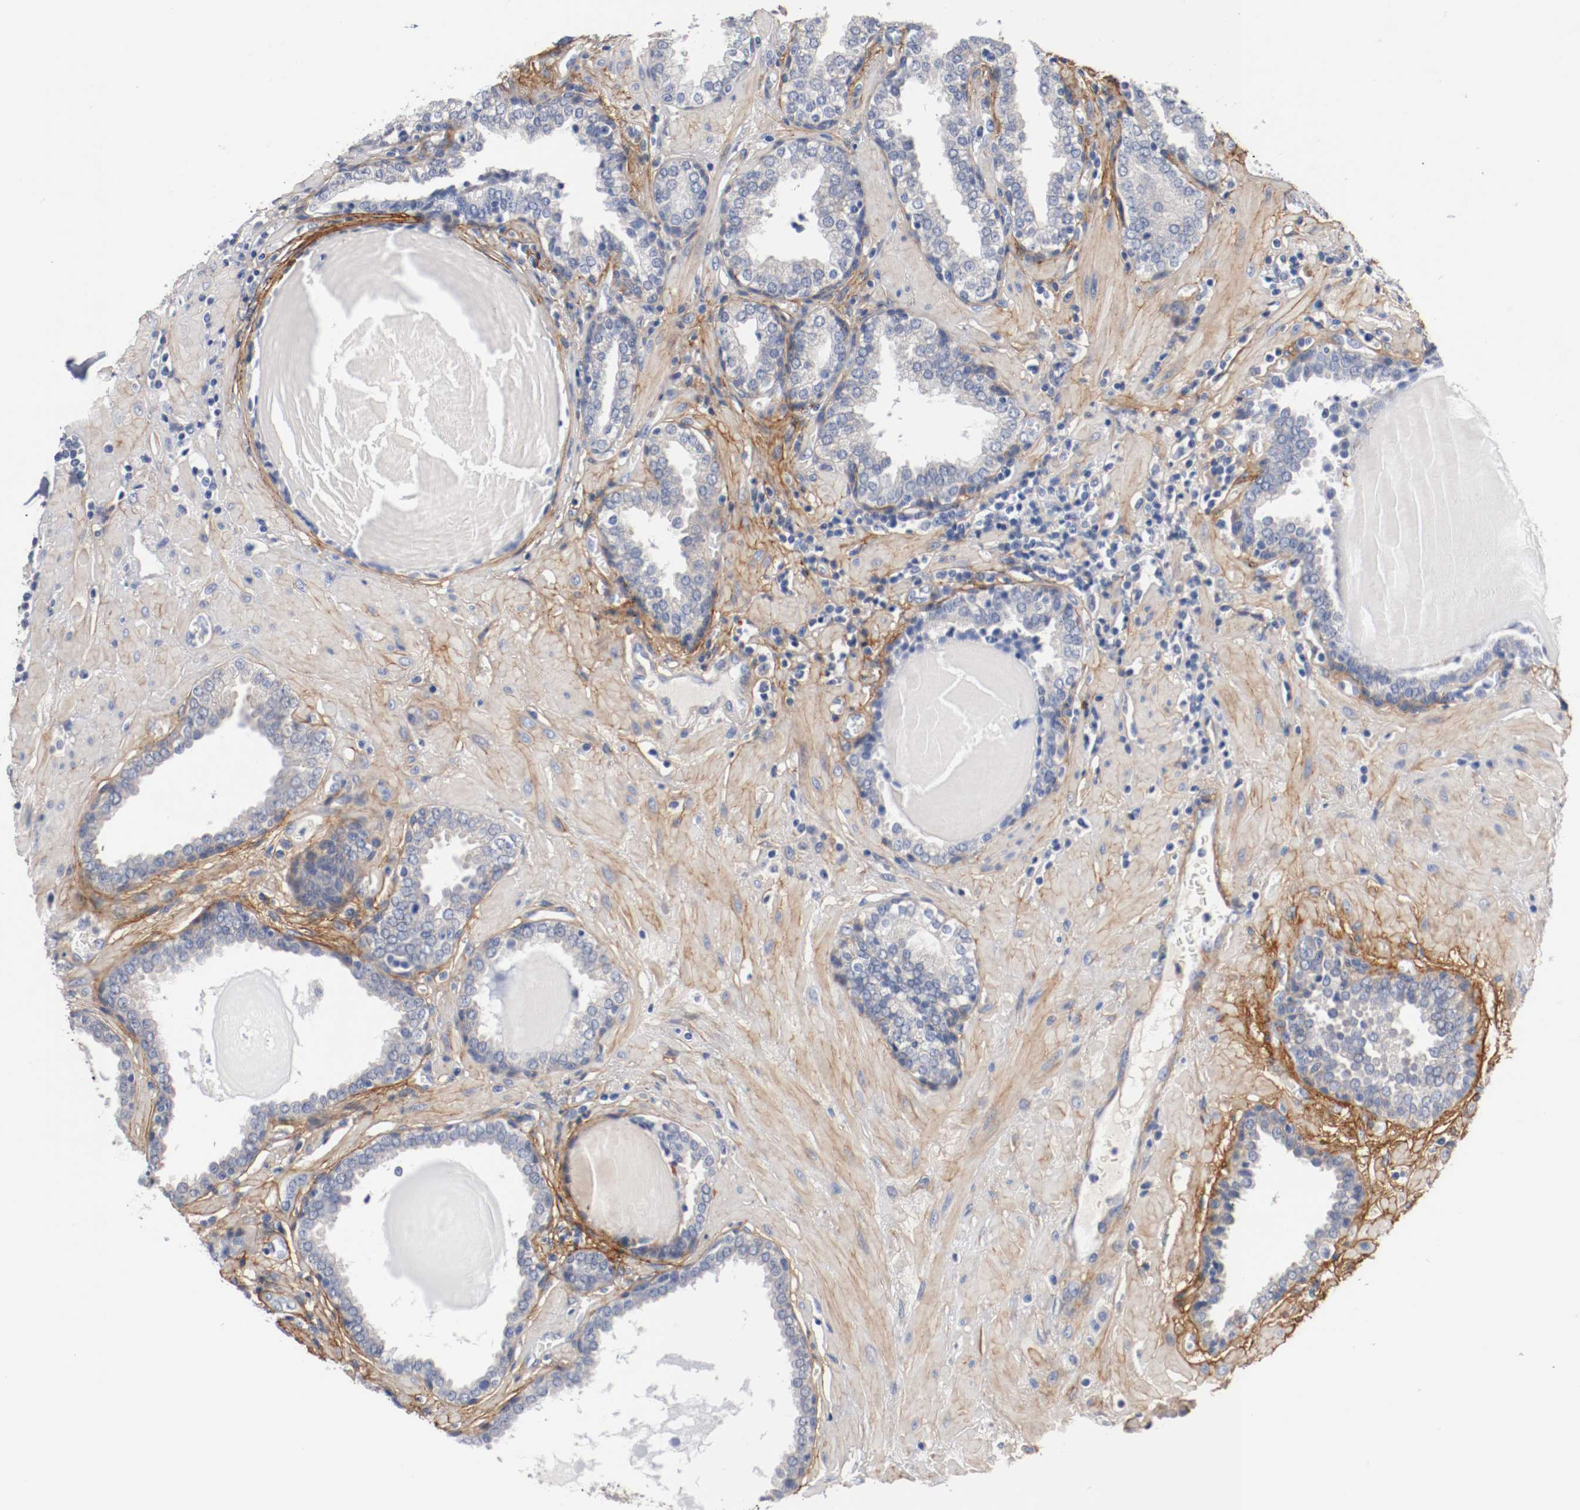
{"staining": {"intensity": "moderate", "quantity": "<25%", "location": "cytoplasmic/membranous"}, "tissue": "prostate", "cell_type": "Glandular cells", "image_type": "normal", "snomed": [{"axis": "morphology", "description": "Normal tissue, NOS"}, {"axis": "topography", "description": "Prostate"}], "caption": "The micrograph shows staining of unremarkable prostate, revealing moderate cytoplasmic/membranous protein staining (brown color) within glandular cells. Using DAB (3,3'-diaminobenzidine) (brown) and hematoxylin (blue) stains, captured at high magnification using brightfield microscopy.", "gene": "TNC", "patient": {"sex": "male", "age": 51}}